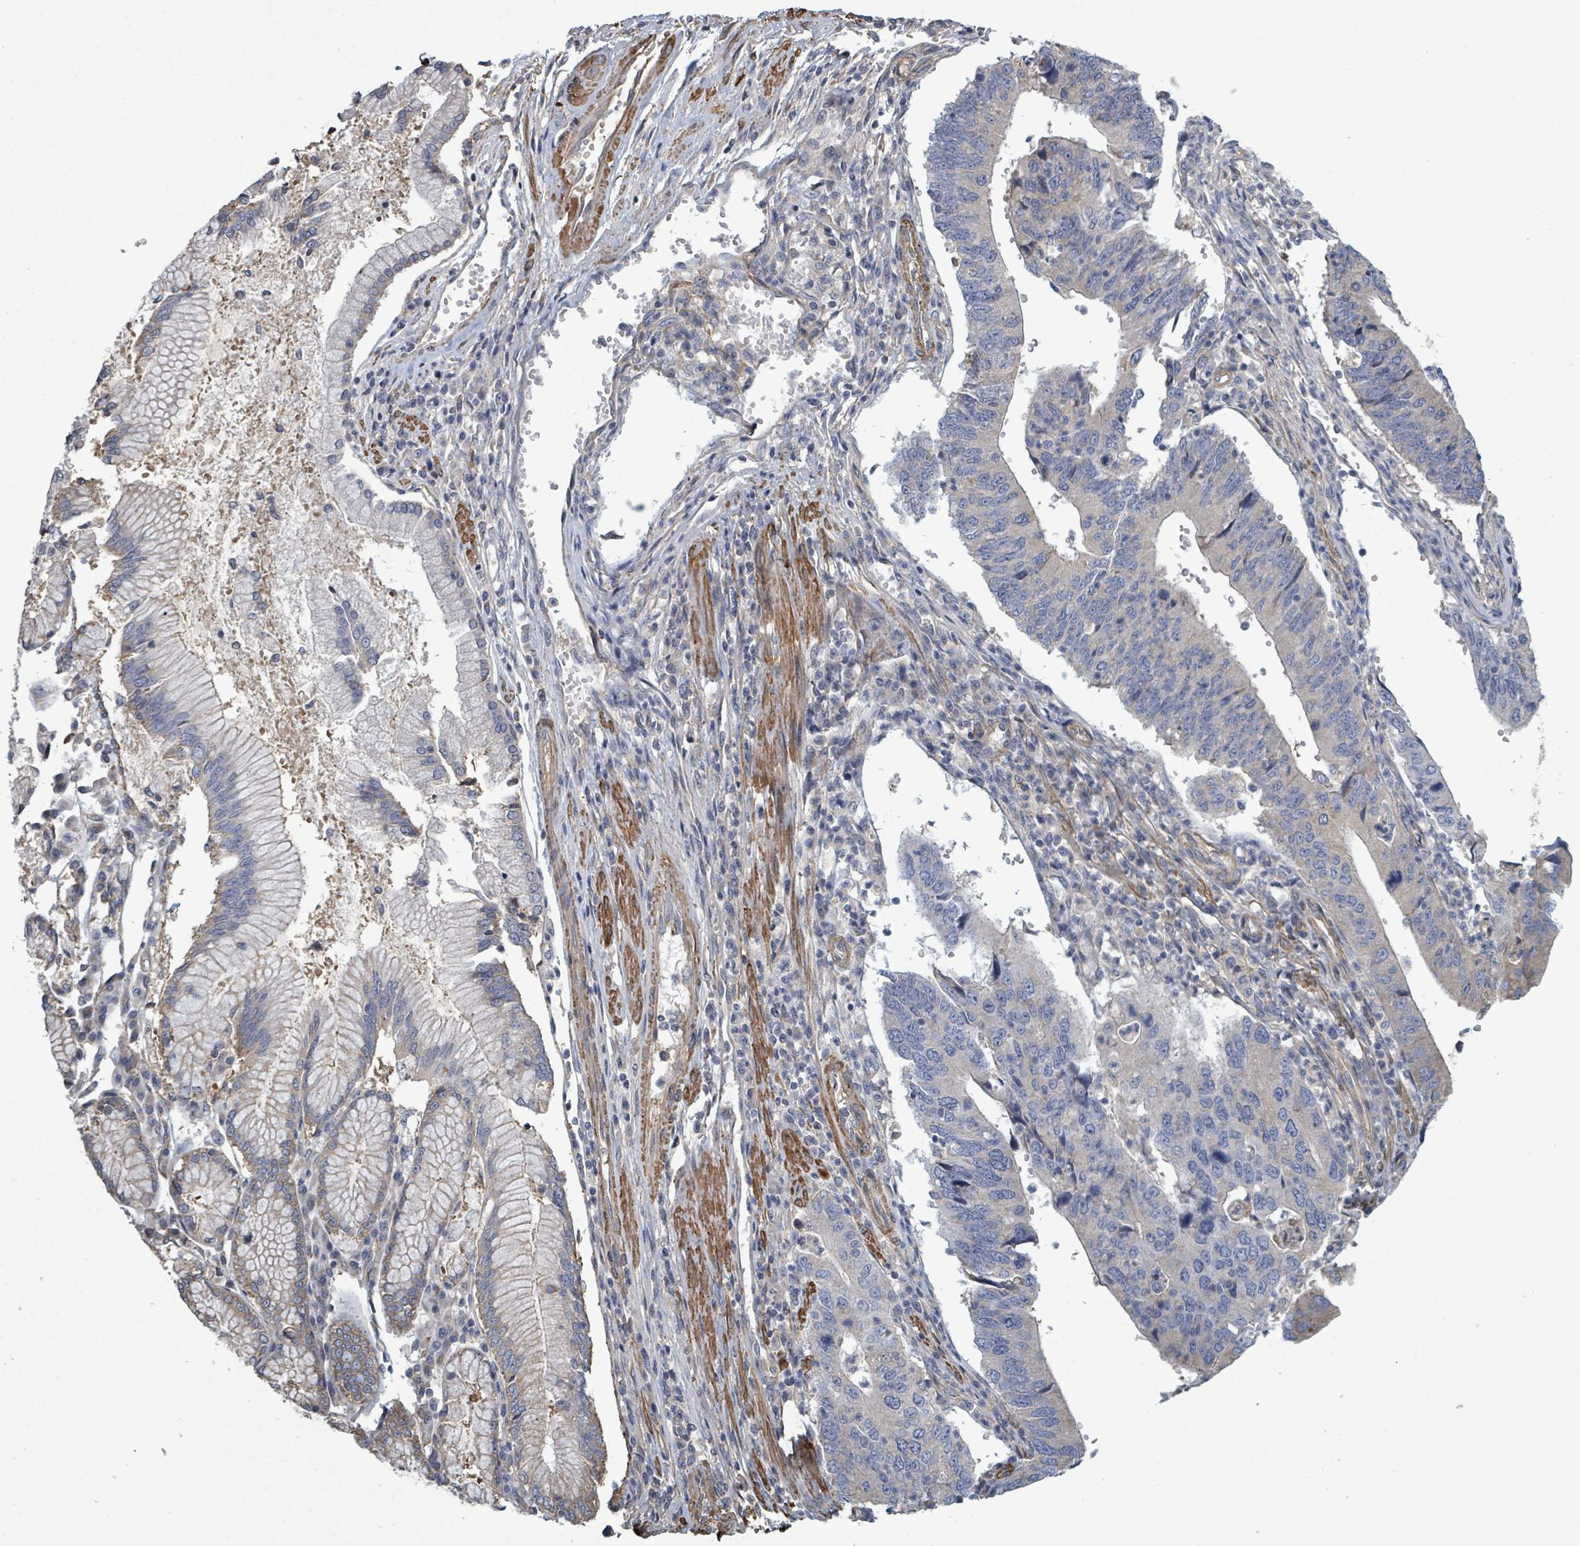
{"staining": {"intensity": "negative", "quantity": "none", "location": "none"}, "tissue": "stomach cancer", "cell_type": "Tumor cells", "image_type": "cancer", "snomed": [{"axis": "morphology", "description": "Adenocarcinoma, NOS"}, {"axis": "topography", "description": "Stomach"}], "caption": "Immunohistochemistry of human stomach adenocarcinoma exhibits no staining in tumor cells.", "gene": "ADCK1", "patient": {"sex": "male", "age": 59}}